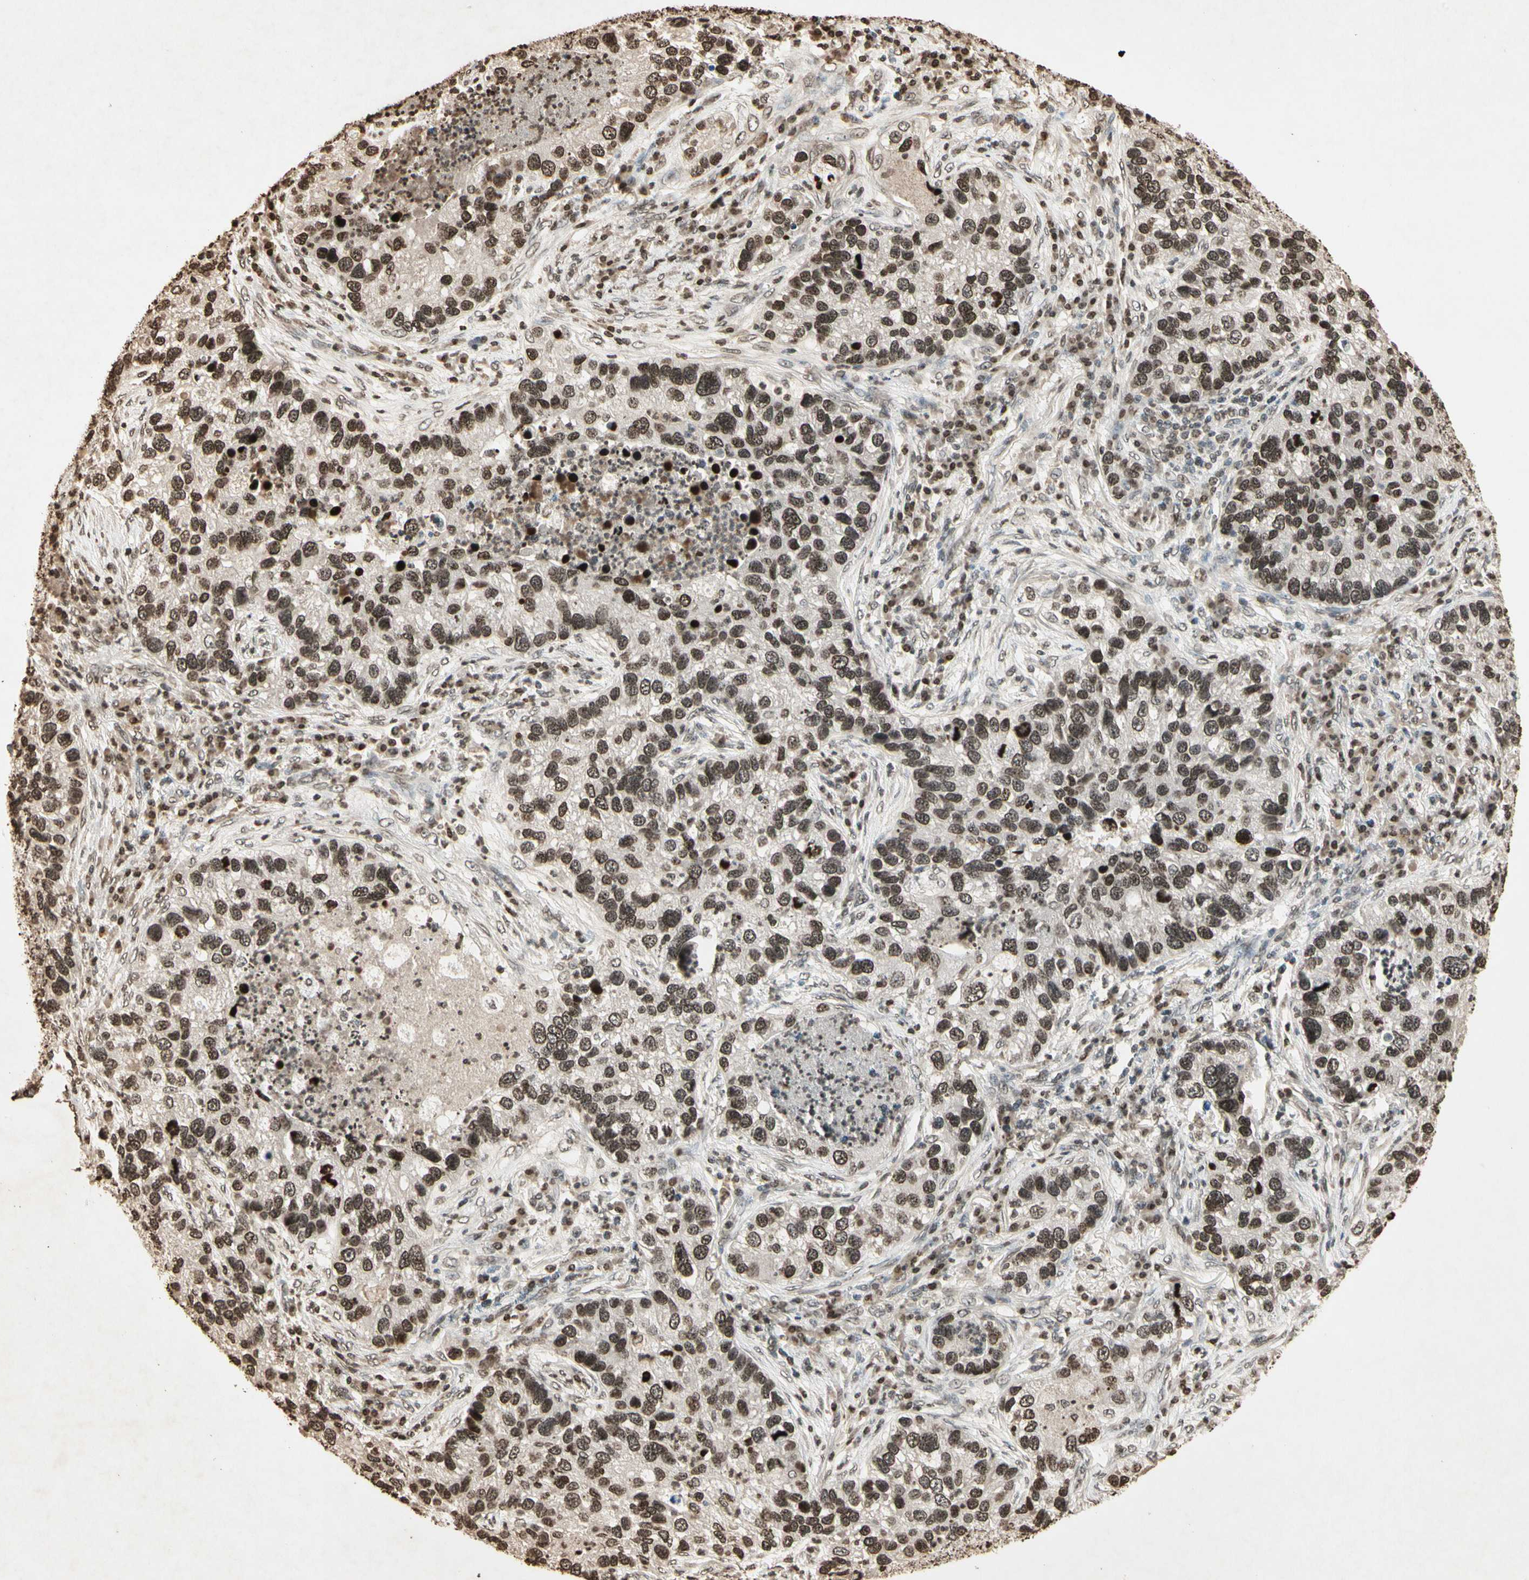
{"staining": {"intensity": "moderate", "quantity": "25%-75%", "location": "nuclear"}, "tissue": "lung cancer", "cell_type": "Tumor cells", "image_type": "cancer", "snomed": [{"axis": "morphology", "description": "Normal tissue, NOS"}, {"axis": "morphology", "description": "Adenocarcinoma, NOS"}, {"axis": "topography", "description": "Bronchus"}, {"axis": "topography", "description": "Lung"}], "caption": "Lung cancer stained with a protein marker demonstrates moderate staining in tumor cells.", "gene": "TOP1", "patient": {"sex": "male", "age": 54}}